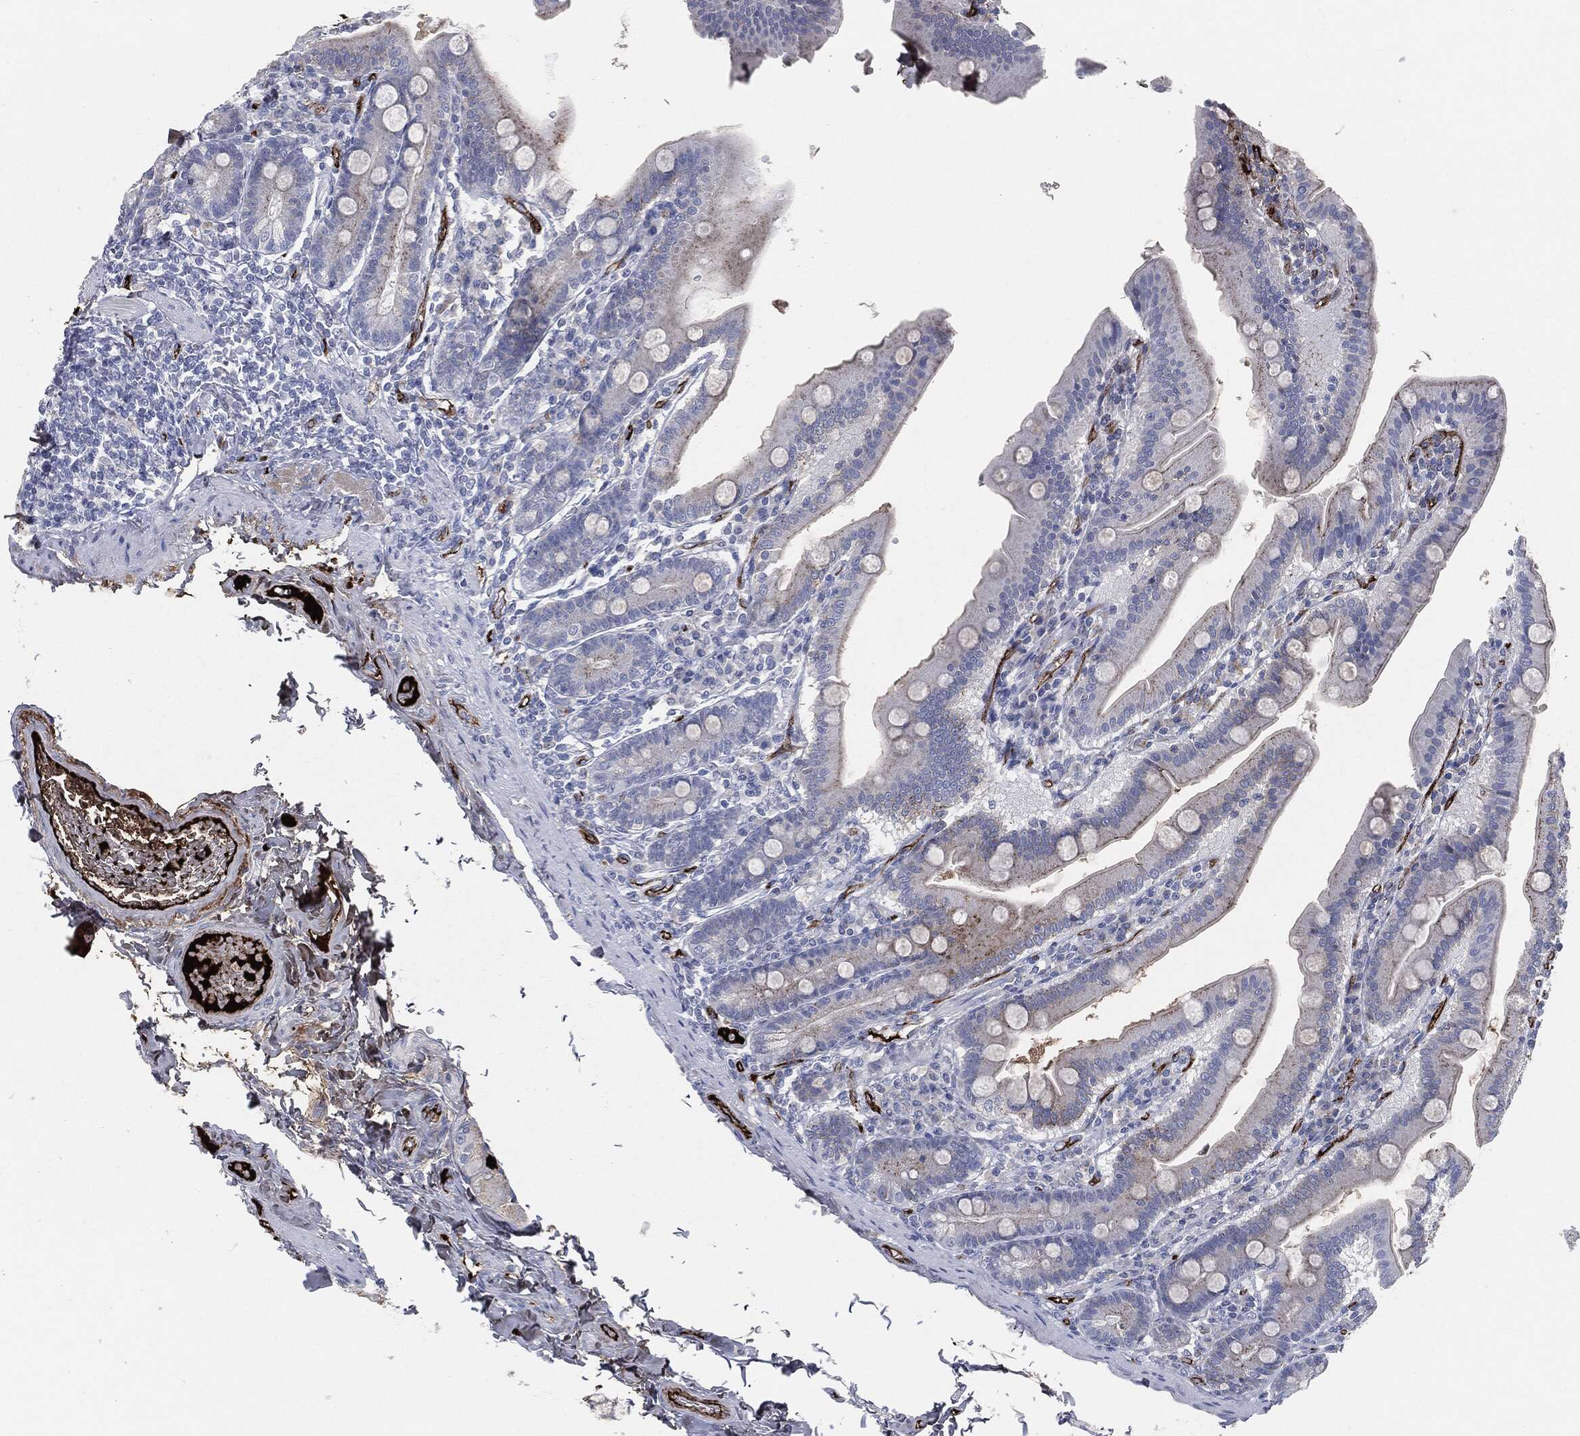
{"staining": {"intensity": "negative", "quantity": "none", "location": "none"}, "tissue": "small intestine", "cell_type": "Glandular cells", "image_type": "normal", "snomed": [{"axis": "morphology", "description": "Normal tissue, NOS"}, {"axis": "topography", "description": "Small intestine"}], "caption": "An image of human small intestine is negative for staining in glandular cells. The staining was performed using DAB (3,3'-diaminobenzidine) to visualize the protein expression in brown, while the nuclei were stained in blue with hematoxylin (Magnification: 20x).", "gene": "APOB", "patient": {"sex": "male", "age": 66}}